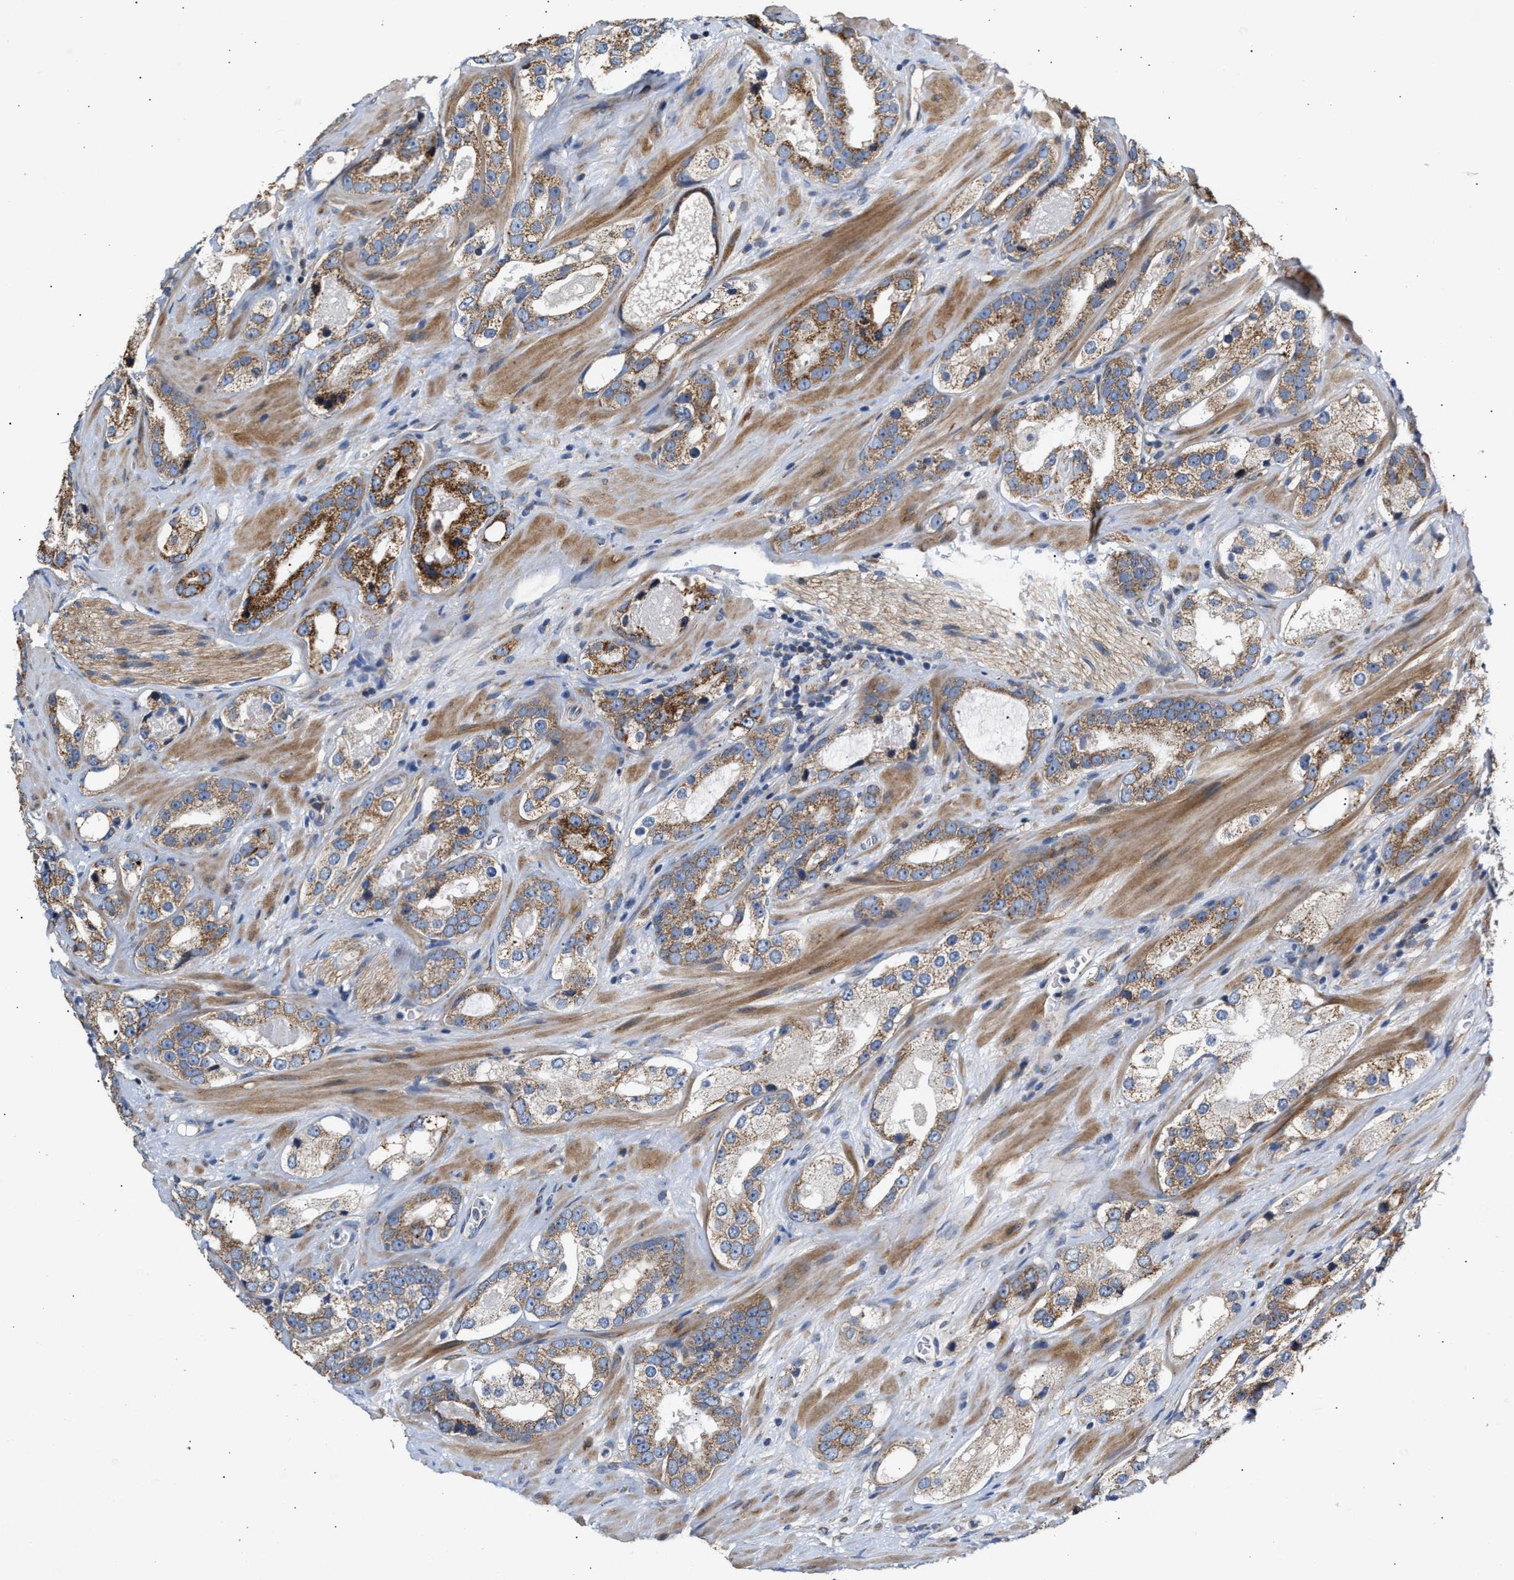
{"staining": {"intensity": "moderate", "quantity": ">75%", "location": "cytoplasmic/membranous"}, "tissue": "prostate cancer", "cell_type": "Tumor cells", "image_type": "cancer", "snomed": [{"axis": "morphology", "description": "Adenocarcinoma, High grade"}, {"axis": "topography", "description": "Prostate"}], "caption": "This image displays IHC staining of prostate cancer (high-grade adenocarcinoma), with medium moderate cytoplasmic/membranous positivity in about >75% of tumor cells.", "gene": "MALSU1", "patient": {"sex": "male", "age": 63}}